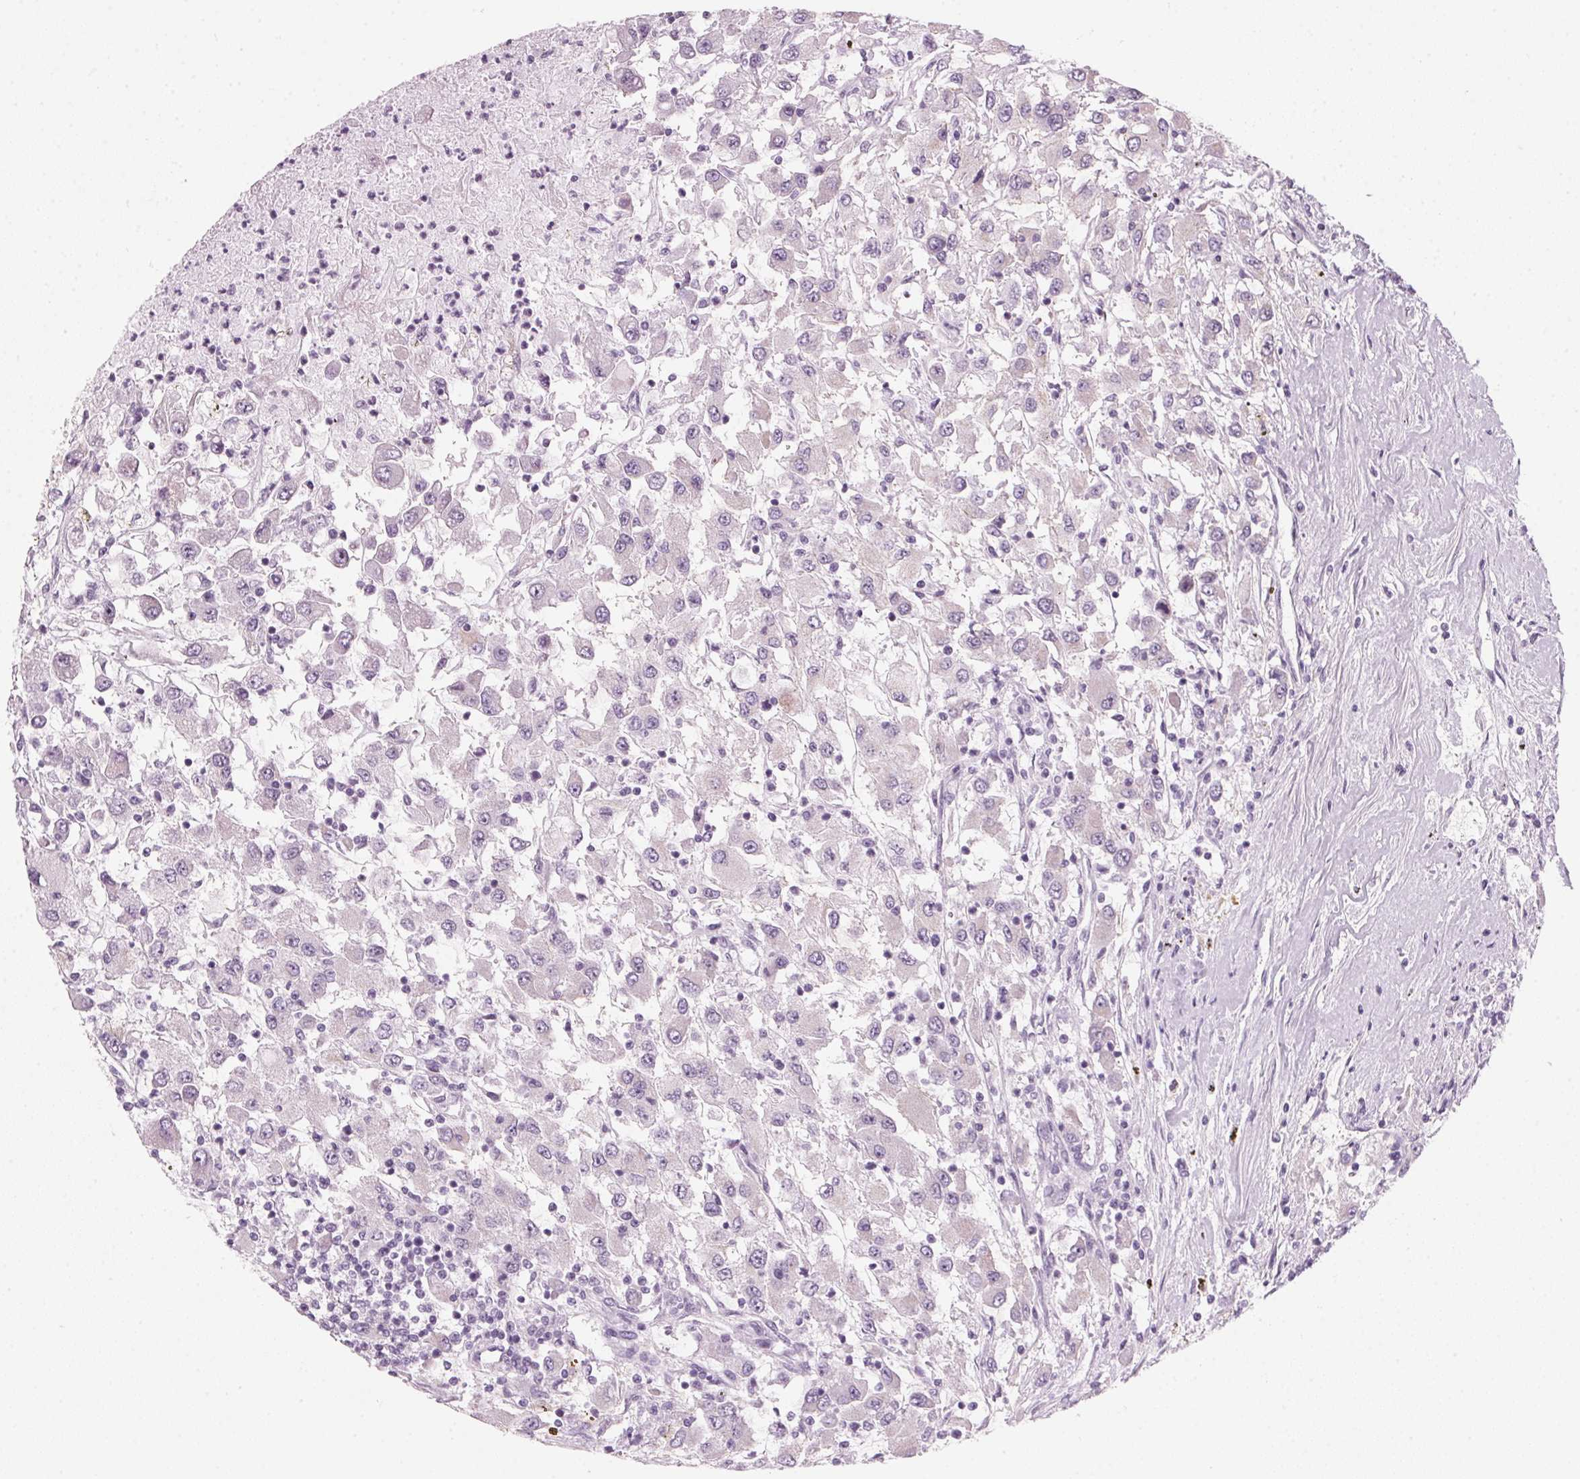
{"staining": {"intensity": "negative", "quantity": "none", "location": "none"}, "tissue": "renal cancer", "cell_type": "Tumor cells", "image_type": "cancer", "snomed": [{"axis": "morphology", "description": "Adenocarcinoma, NOS"}, {"axis": "topography", "description": "Kidney"}], "caption": "Immunohistochemical staining of human renal adenocarcinoma displays no significant expression in tumor cells. (Brightfield microscopy of DAB immunohistochemistry at high magnification).", "gene": "DNTTIP2", "patient": {"sex": "female", "age": 67}}